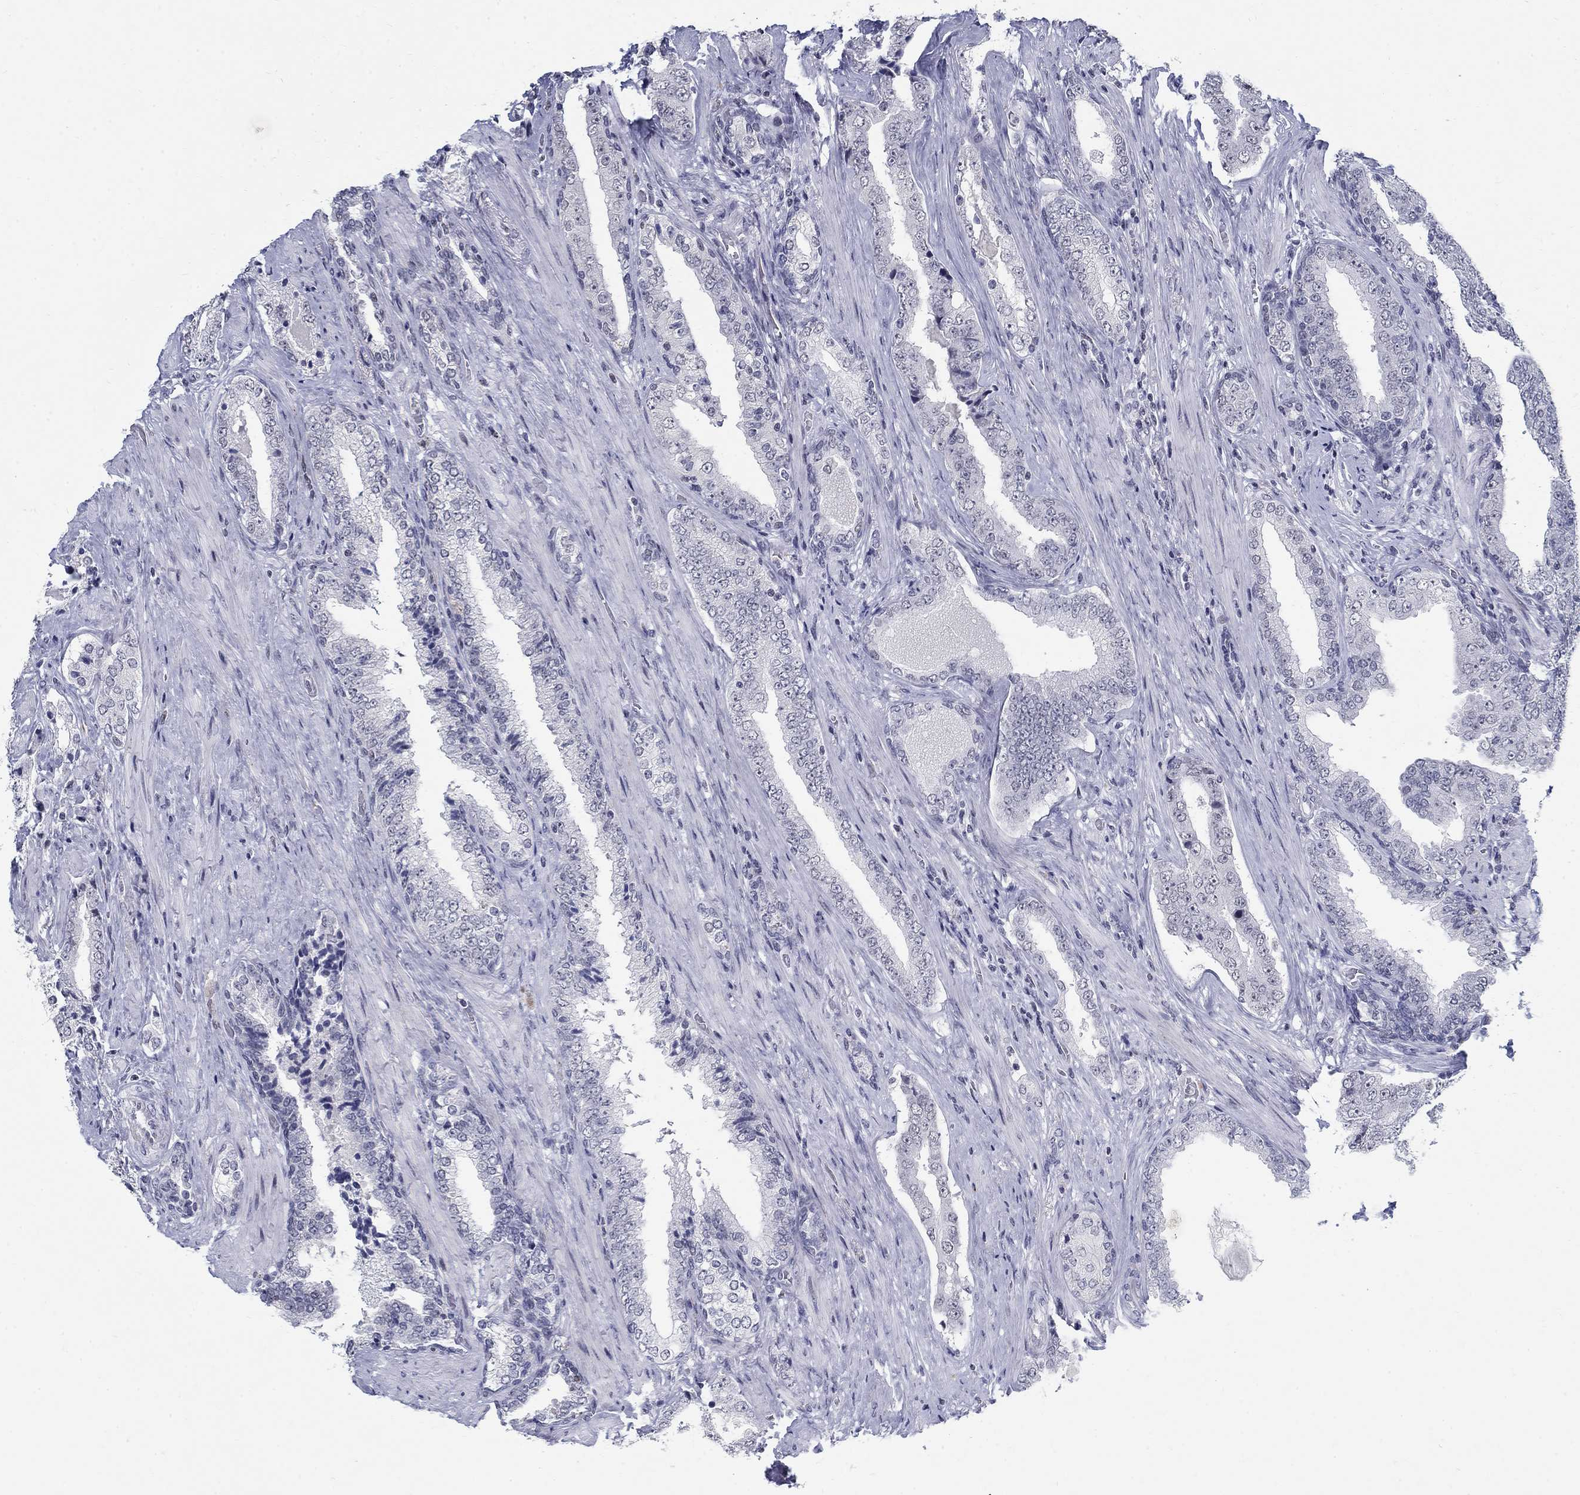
{"staining": {"intensity": "negative", "quantity": "none", "location": "none"}, "tissue": "prostate cancer", "cell_type": "Tumor cells", "image_type": "cancer", "snomed": [{"axis": "morphology", "description": "Adenocarcinoma, Low grade"}, {"axis": "topography", "description": "Prostate and seminal vesicle, NOS"}], "caption": "Immunohistochemistry of prostate adenocarcinoma (low-grade) shows no expression in tumor cells. Brightfield microscopy of immunohistochemistry (IHC) stained with DAB (3,3'-diaminobenzidine) (brown) and hematoxylin (blue), captured at high magnification.", "gene": "BHLHE22", "patient": {"sex": "male", "age": 61}}